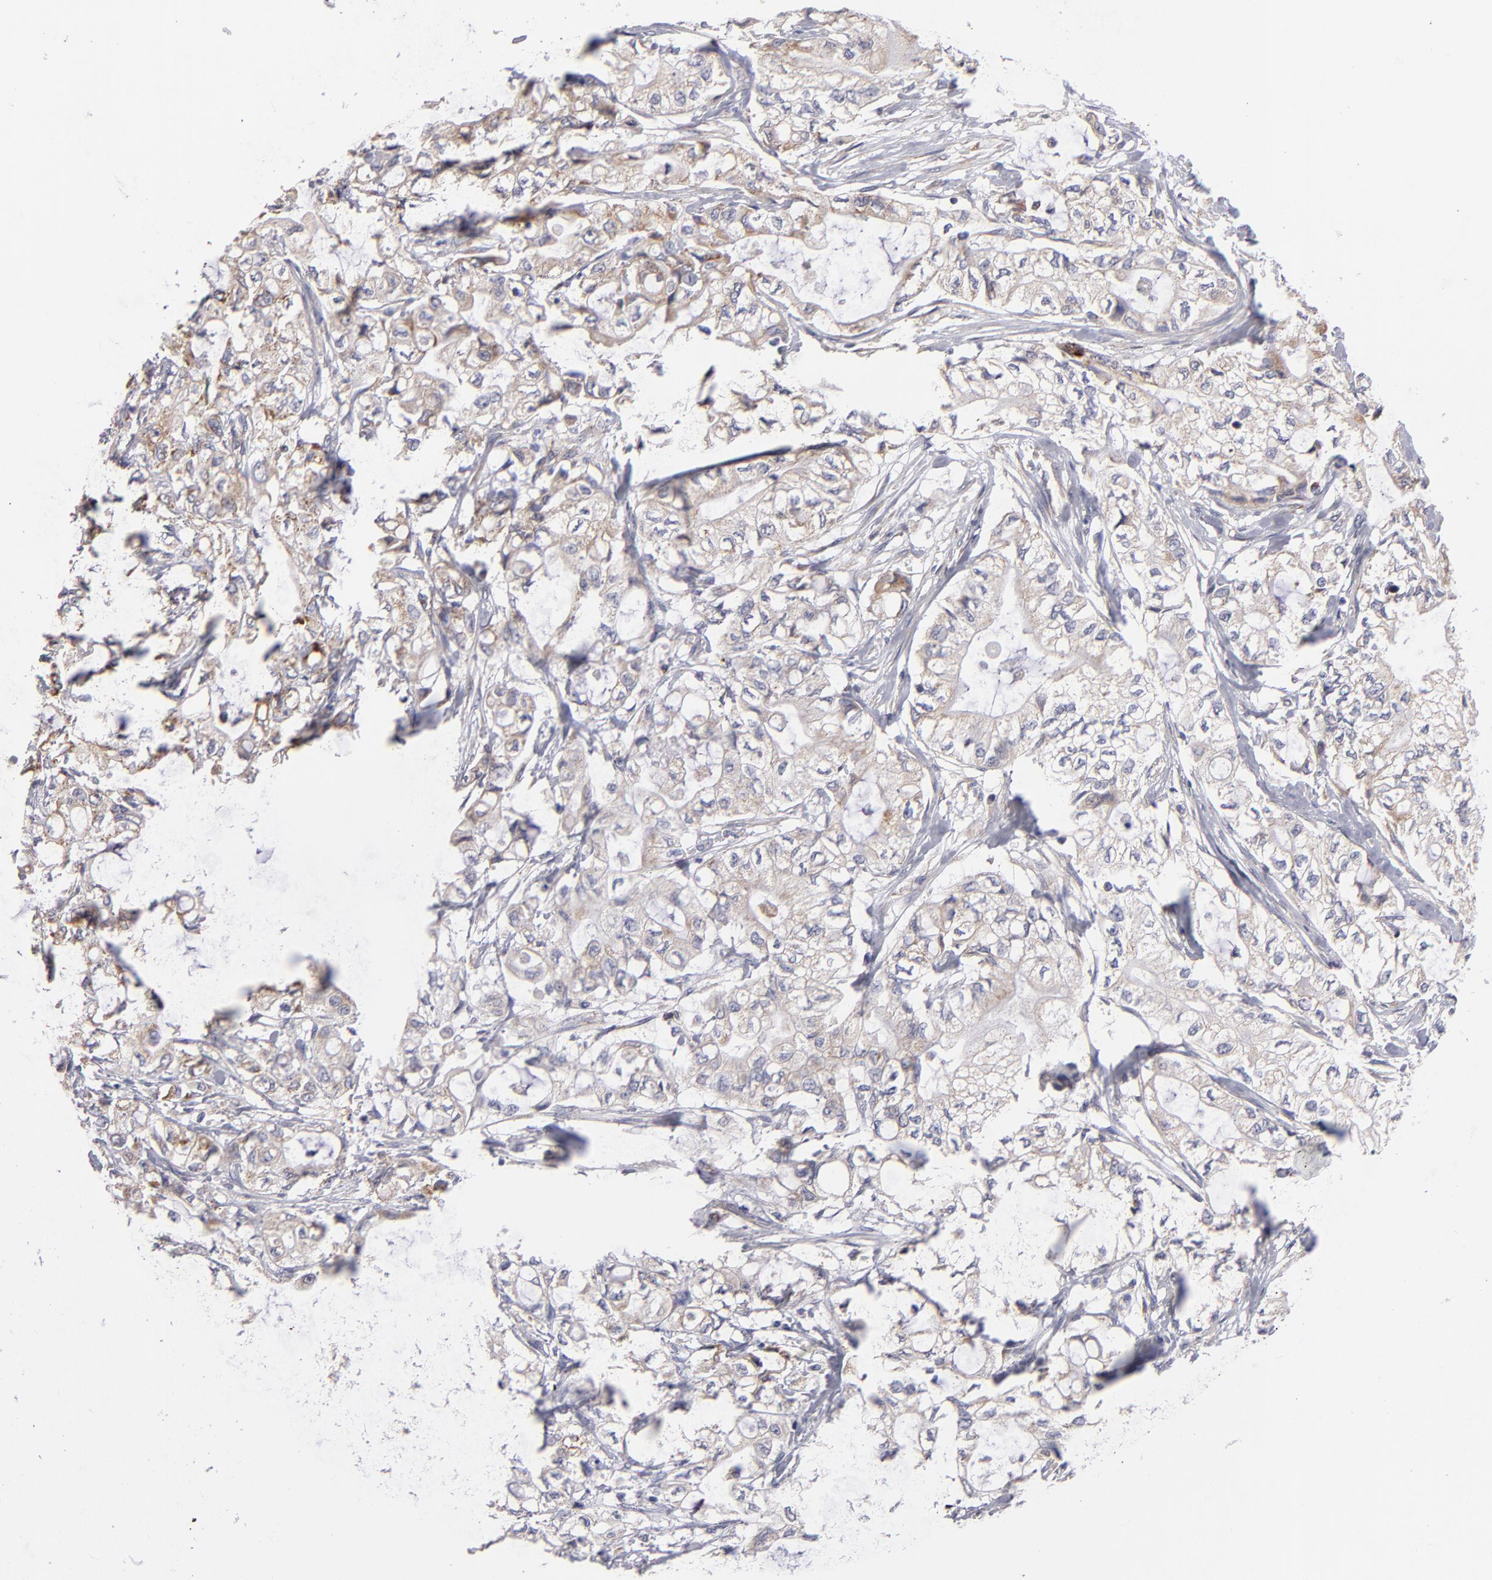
{"staining": {"intensity": "weak", "quantity": ">75%", "location": "cytoplasmic/membranous"}, "tissue": "pancreatic cancer", "cell_type": "Tumor cells", "image_type": "cancer", "snomed": [{"axis": "morphology", "description": "Adenocarcinoma, NOS"}, {"axis": "topography", "description": "Pancreas"}], "caption": "There is low levels of weak cytoplasmic/membranous expression in tumor cells of pancreatic cancer, as demonstrated by immunohistochemical staining (brown color).", "gene": "HCCS", "patient": {"sex": "male", "age": 79}}